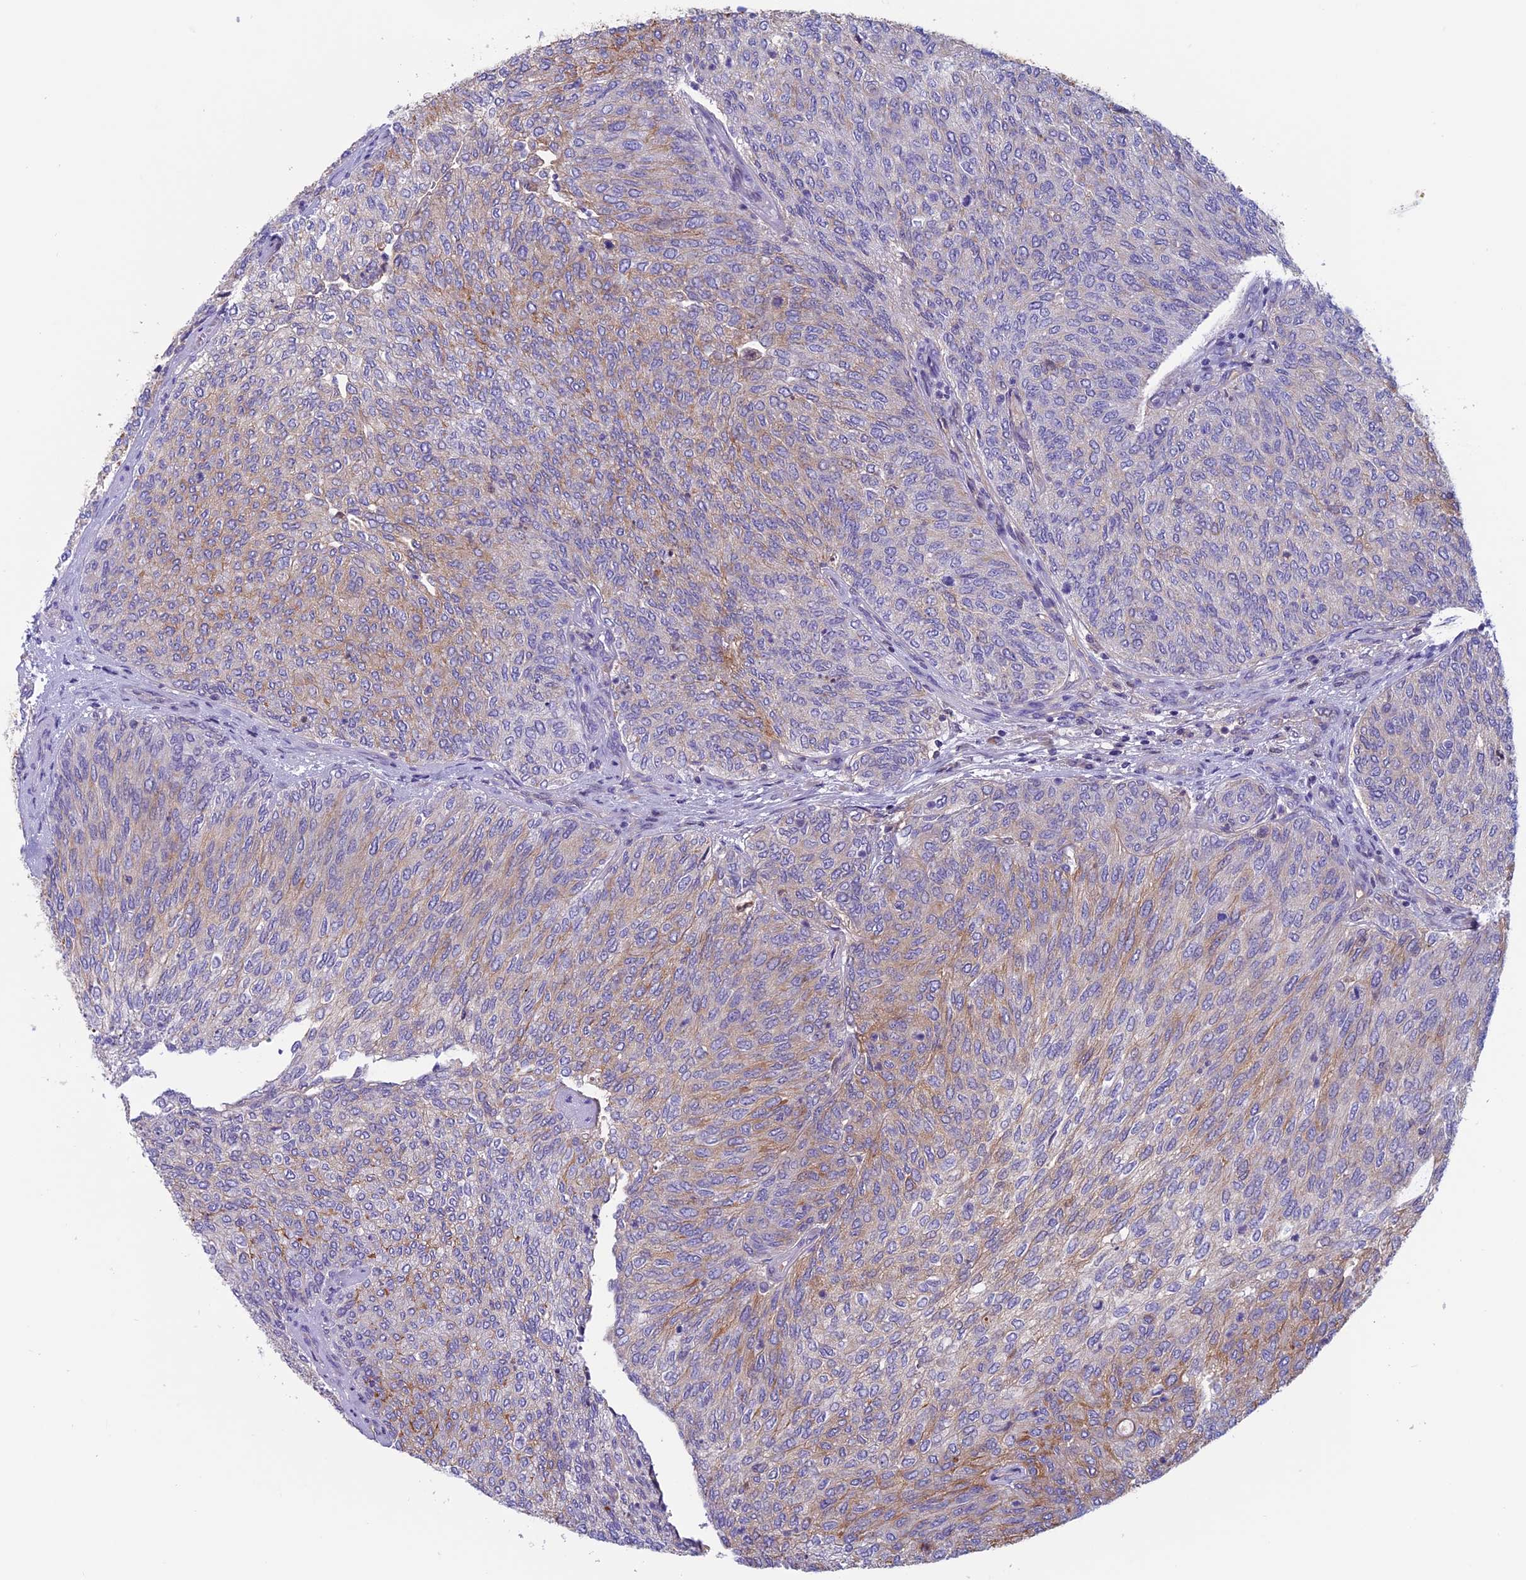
{"staining": {"intensity": "weak", "quantity": "25%-75%", "location": "cytoplasmic/membranous"}, "tissue": "urothelial cancer", "cell_type": "Tumor cells", "image_type": "cancer", "snomed": [{"axis": "morphology", "description": "Urothelial carcinoma, Low grade"}, {"axis": "topography", "description": "Urinary bladder"}], "caption": "The photomicrograph displays immunohistochemical staining of urothelial cancer. There is weak cytoplasmic/membranous staining is seen in approximately 25%-75% of tumor cells. (IHC, brightfield microscopy, high magnification).", "gene": "ANGPTL2", "patient": {"sex": "female", "age": 79}}